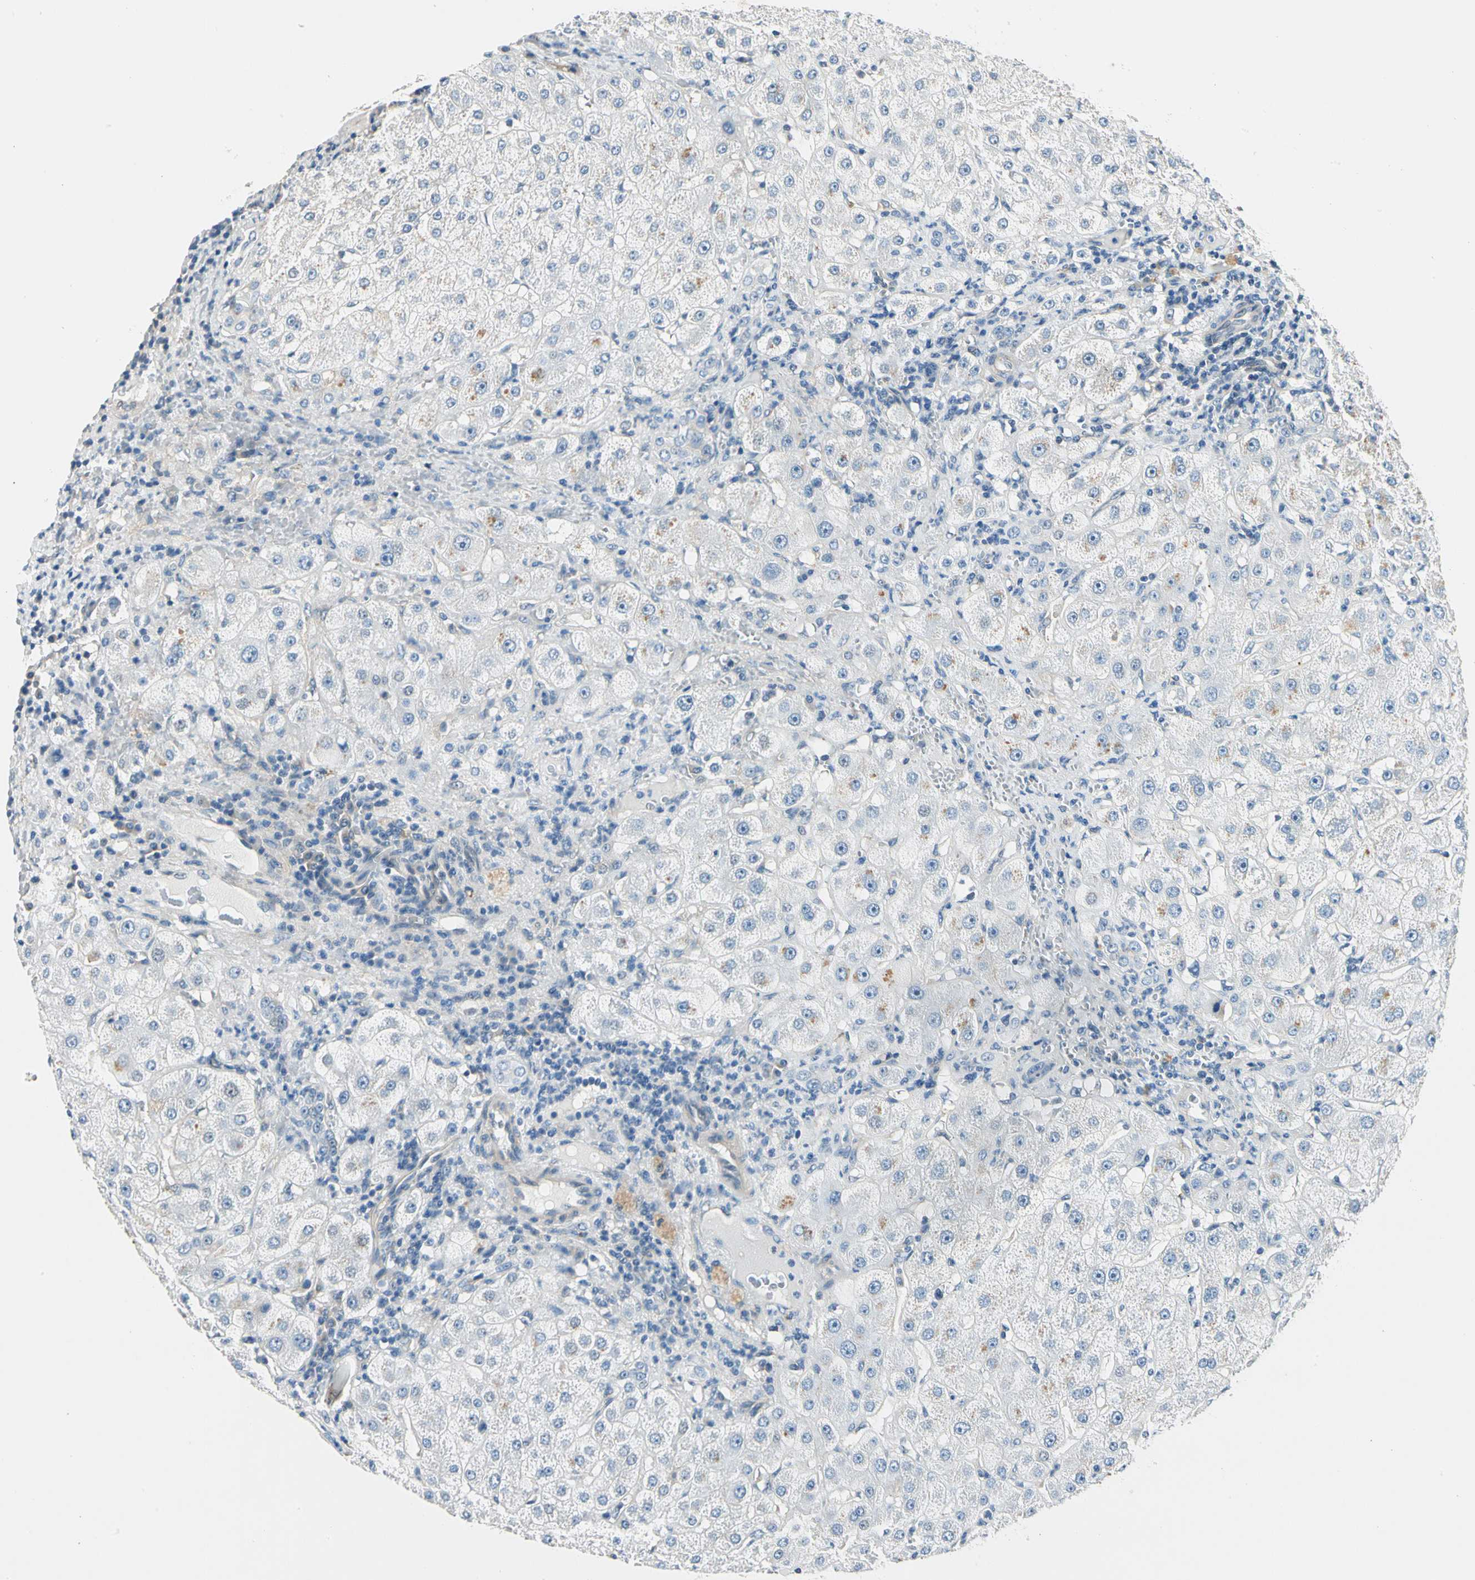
{"staining": {"intensity": "weak", "quantity": "<25%", "location": "cytoplasmic/membranous"}, "tissue": "liver", "cell_type": "Cholangiocytes", "image_type": "normal", "snomed": [{"axis": "morphology", "description": "Normal tissue, NOS"}, {"axis": "topography", "description": "Liver"}], "caption": "Cholangiocytes show no significant expression in normal liver. The staining was performed using DAB to visualize the protein expression in brown, while the nuclei were stained in blue with hematoxylin (Magnification: 20x).", "gene": "ROCK2", "patient": {"sex": "female", "age": 79}}